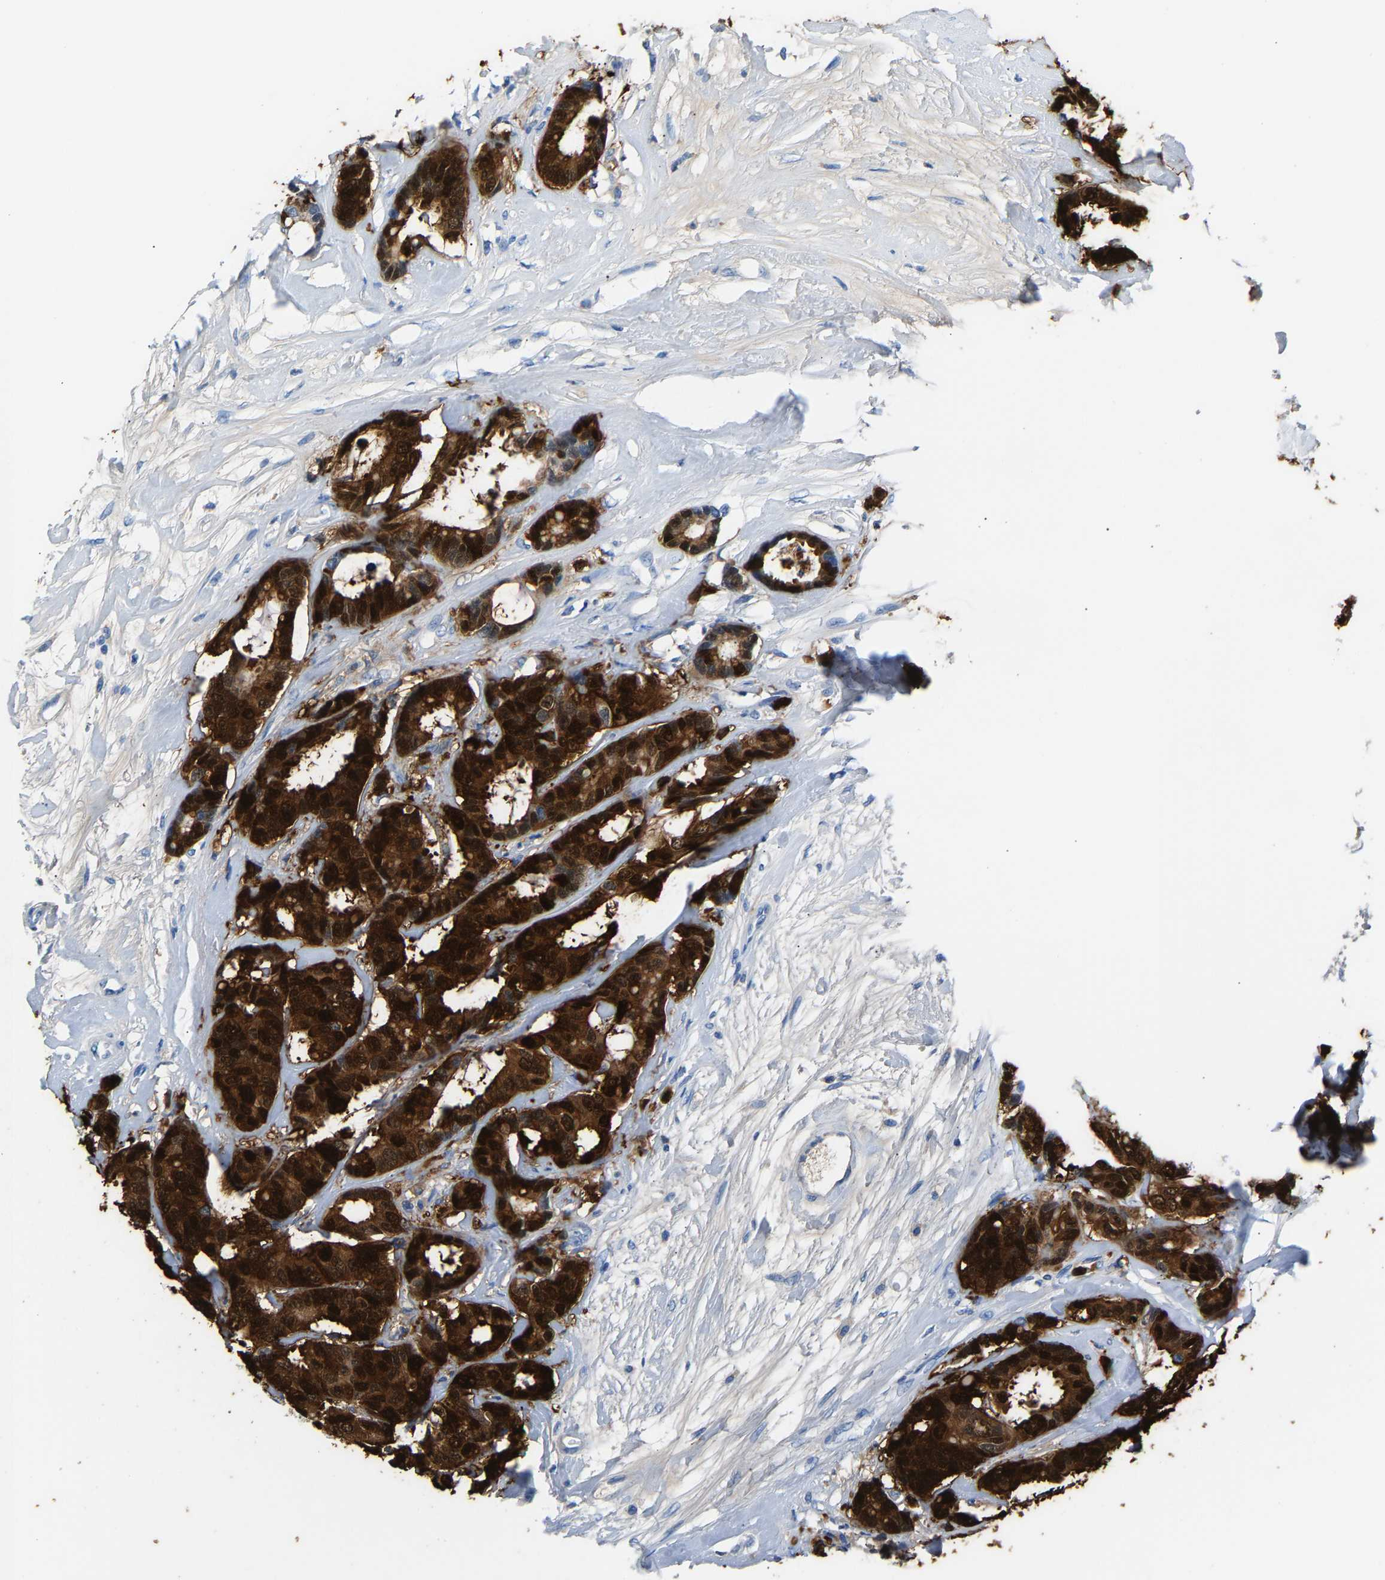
{"staining": {"intensity": "strong", "quantity": ">75%", "location": "cytoplasmic/membranous,nuclear"}, "tissue": "breast cancer", "cell_type": "Tumor cells", "image_type": "cancer", "snomed": [{"axis": "morphology", "description": "Duct carcinoma"}, {"axis": "topography", "description": "Breast"}], "caption": "Strong cytoplasmic/membranous and nuclear staining for a protein is present in approximately >75% of tumor cells of breast invasive ductal carcinoma using immunohistochemistry (IHC).", "gene": "S100P", "patient": {"sex": "female", "age": 87}}